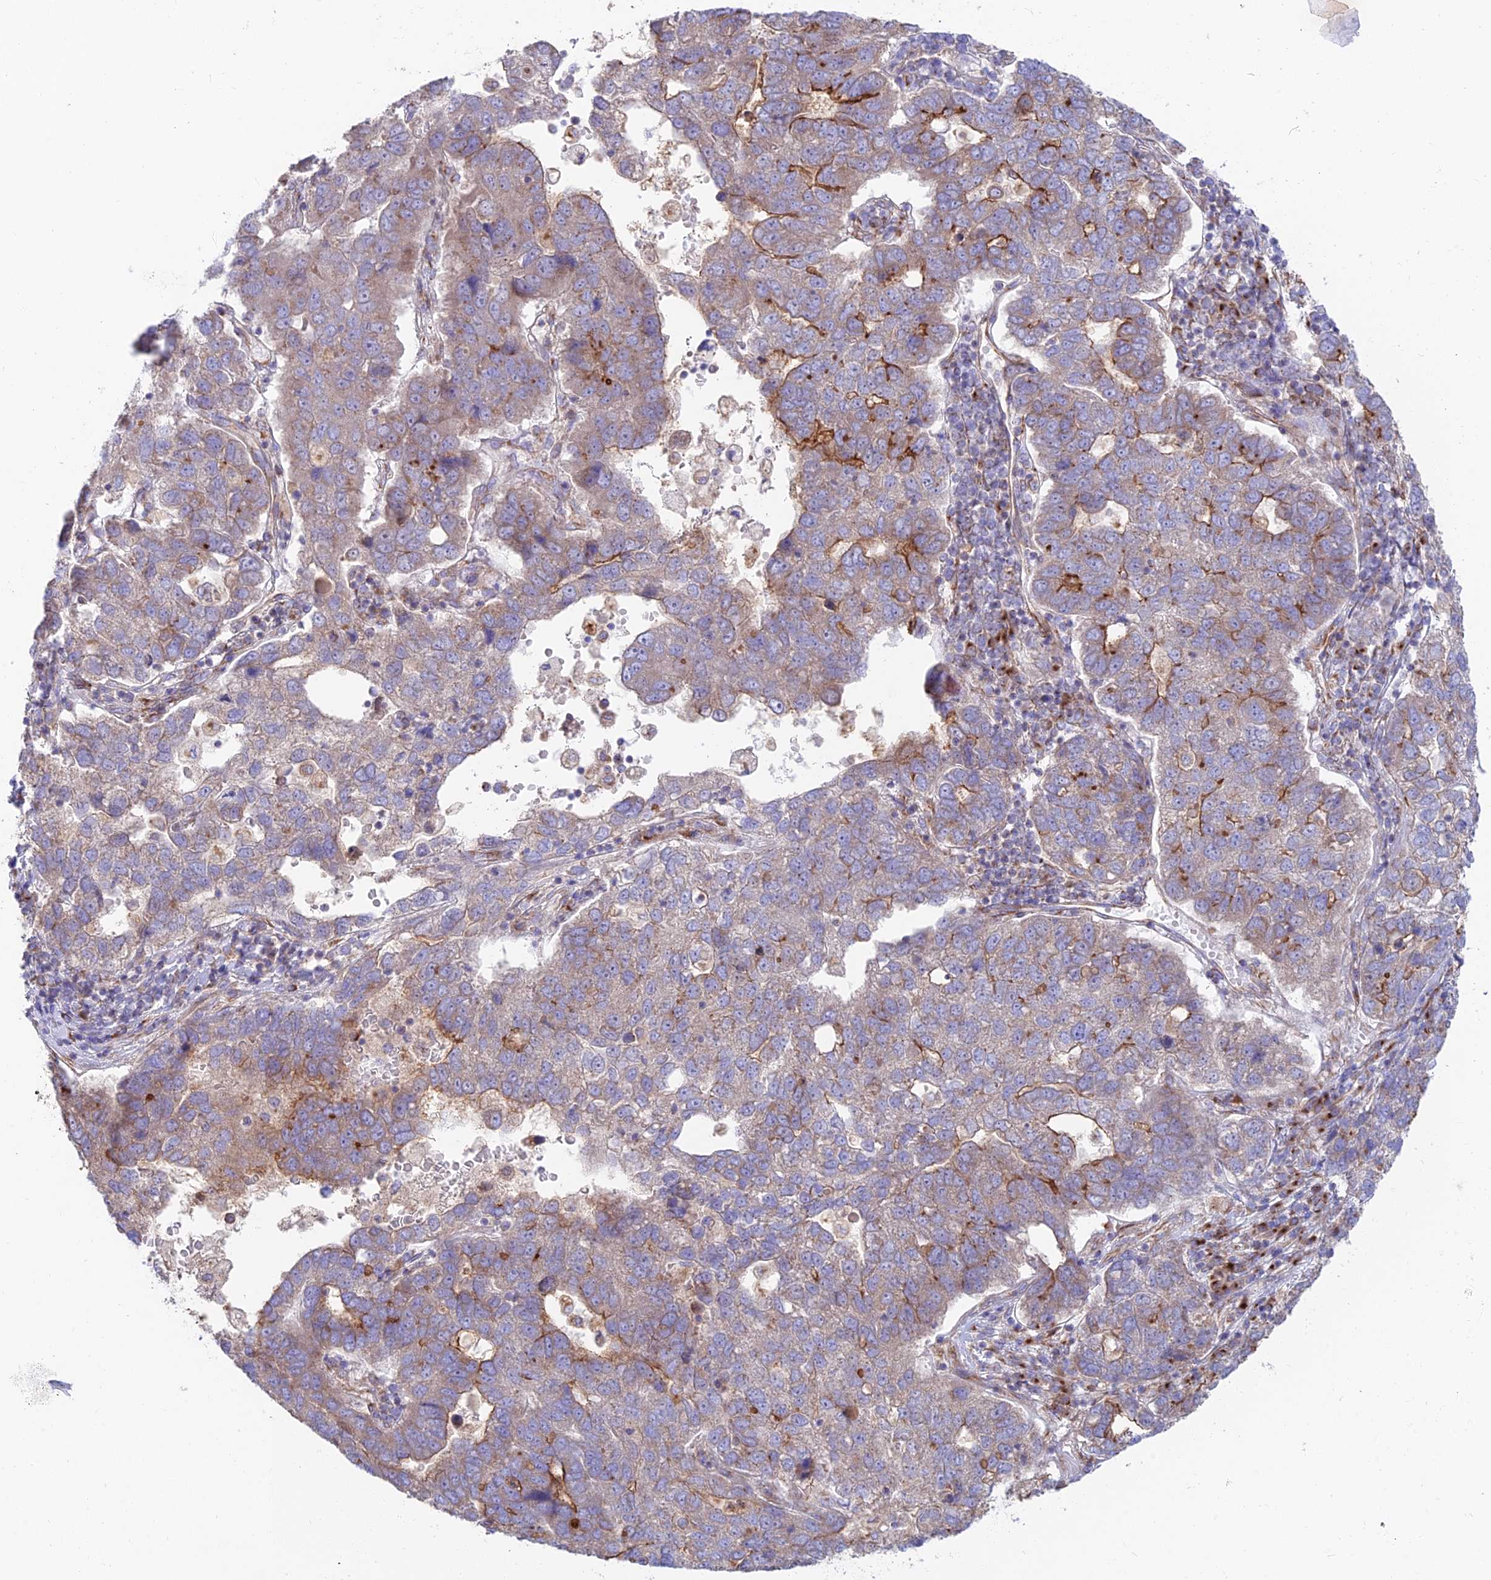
{"staining": {"intensity": "strong", "quantity": "<25%", "location": "cytoplasmic/membranous"}, "tissue": "pancreatic cancer", "cell_type": "Tumor cells", "image_type": "cancer", "snomed": [{"axis": "morphology", "description": "Adenocarcinoma, NOS"}, {"axis": "topography", "description": "Pancreas"}], "caption": "Immunohistochemistry (IHC) (DAB) staining of adenocarcinoma (pancreatic) reveals strong cytoplasmic/membranous protein staining in about <25% of tumor cells.", "gene": "GOLGA3", "patient": {"sex": "female", "age": 61}}